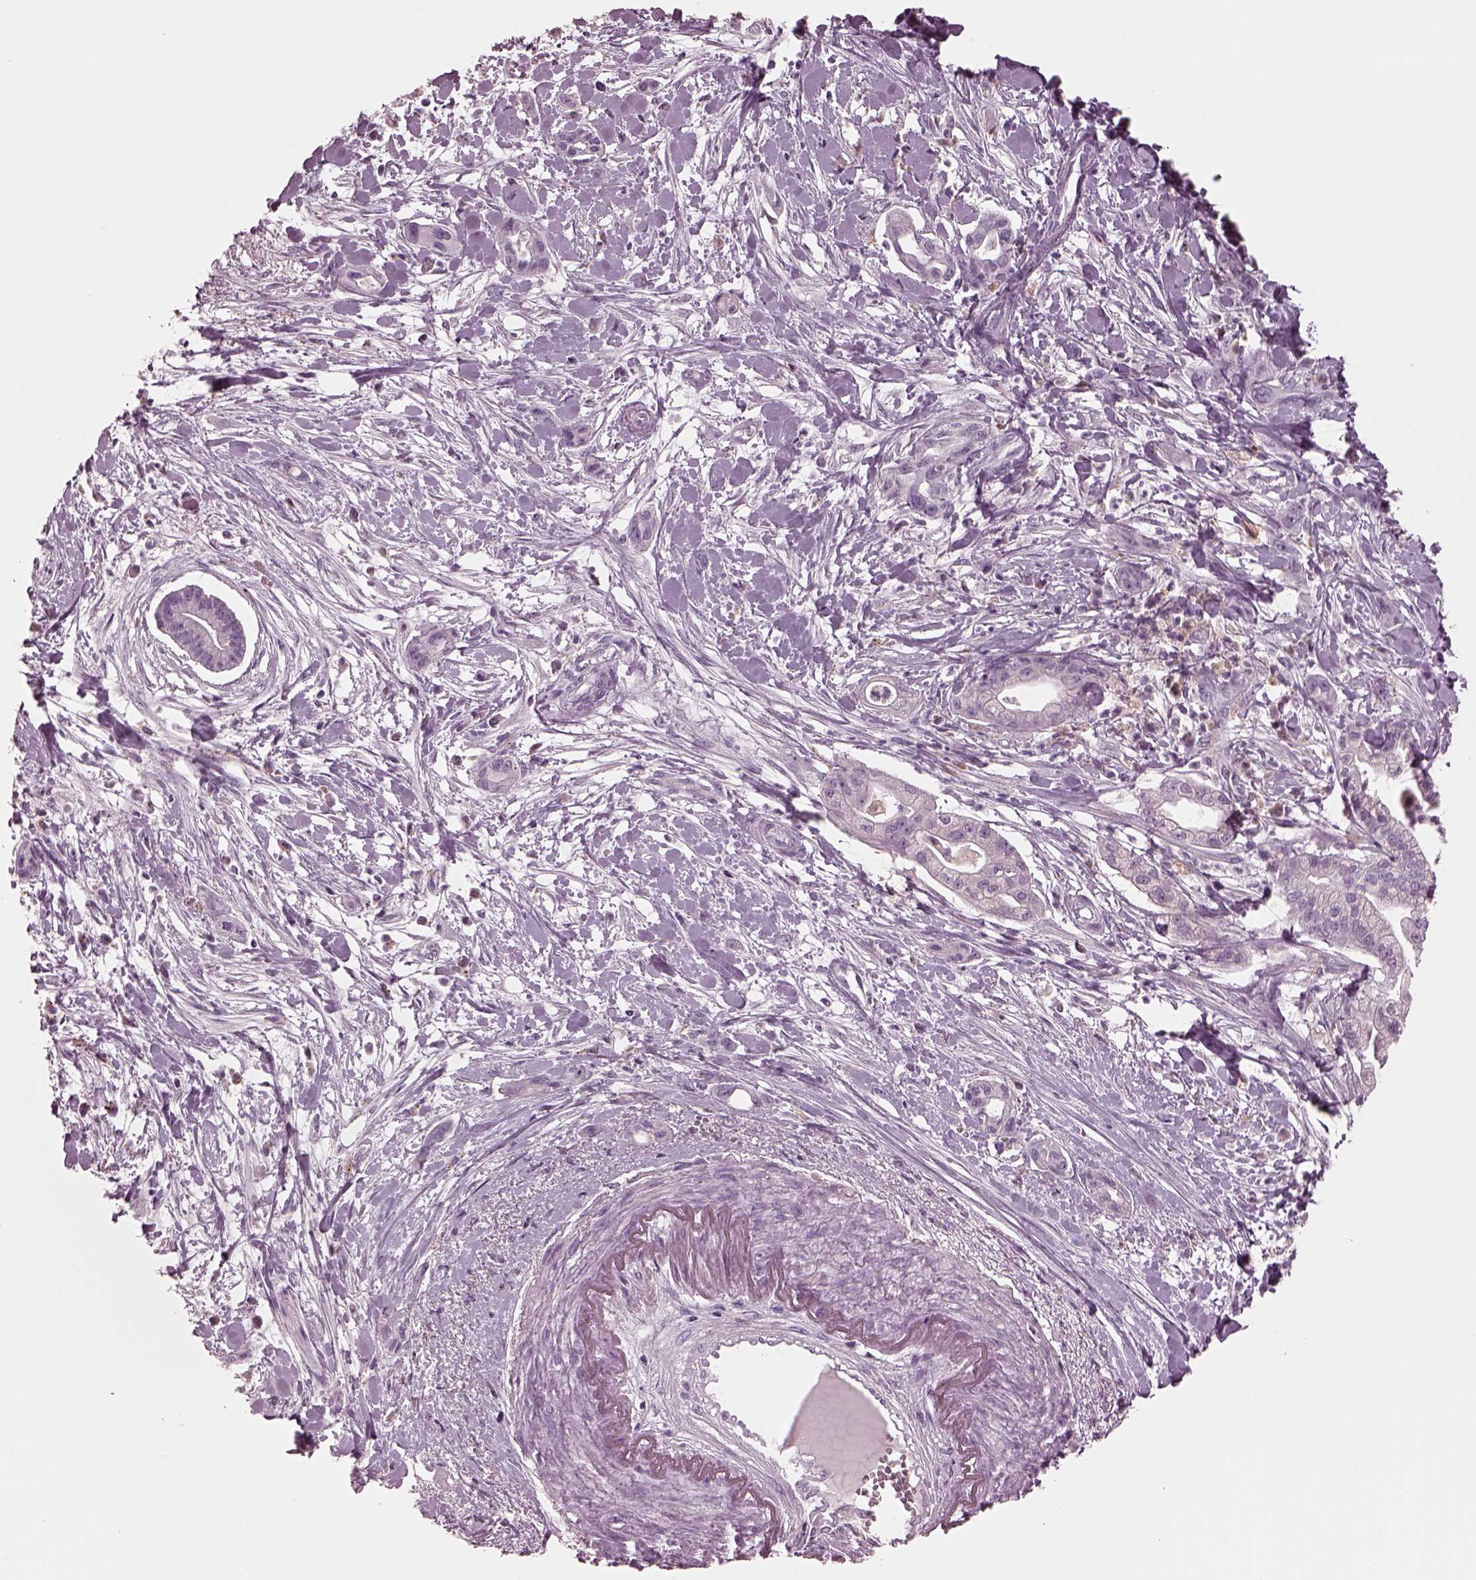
{"staining": {"intensity": "negative", "quantity": "none", "location": "none"}, "tissue": "pancreatic cancer", "cell_type": "Tumor cells", "image_type": "cancer", "snomed": [{"axis": "morphology", "description": "Normal tissue, NOS"}, {"axis": "morphology", "description": "Adenocarcinoma, NOS"}, {"axis": "topography", "description": "Lymph node"}, {"axis": "topography", "description": "Pancreas"}], "caption": "This histopathology image is of pancreatic cancer stained with IHC to label a protein in brown with the nuclei are counter-stained blue. There is no positivity in tumor cells.", "gene": "SLAMF8", "patient": {"sex": "female", "age": 58}}